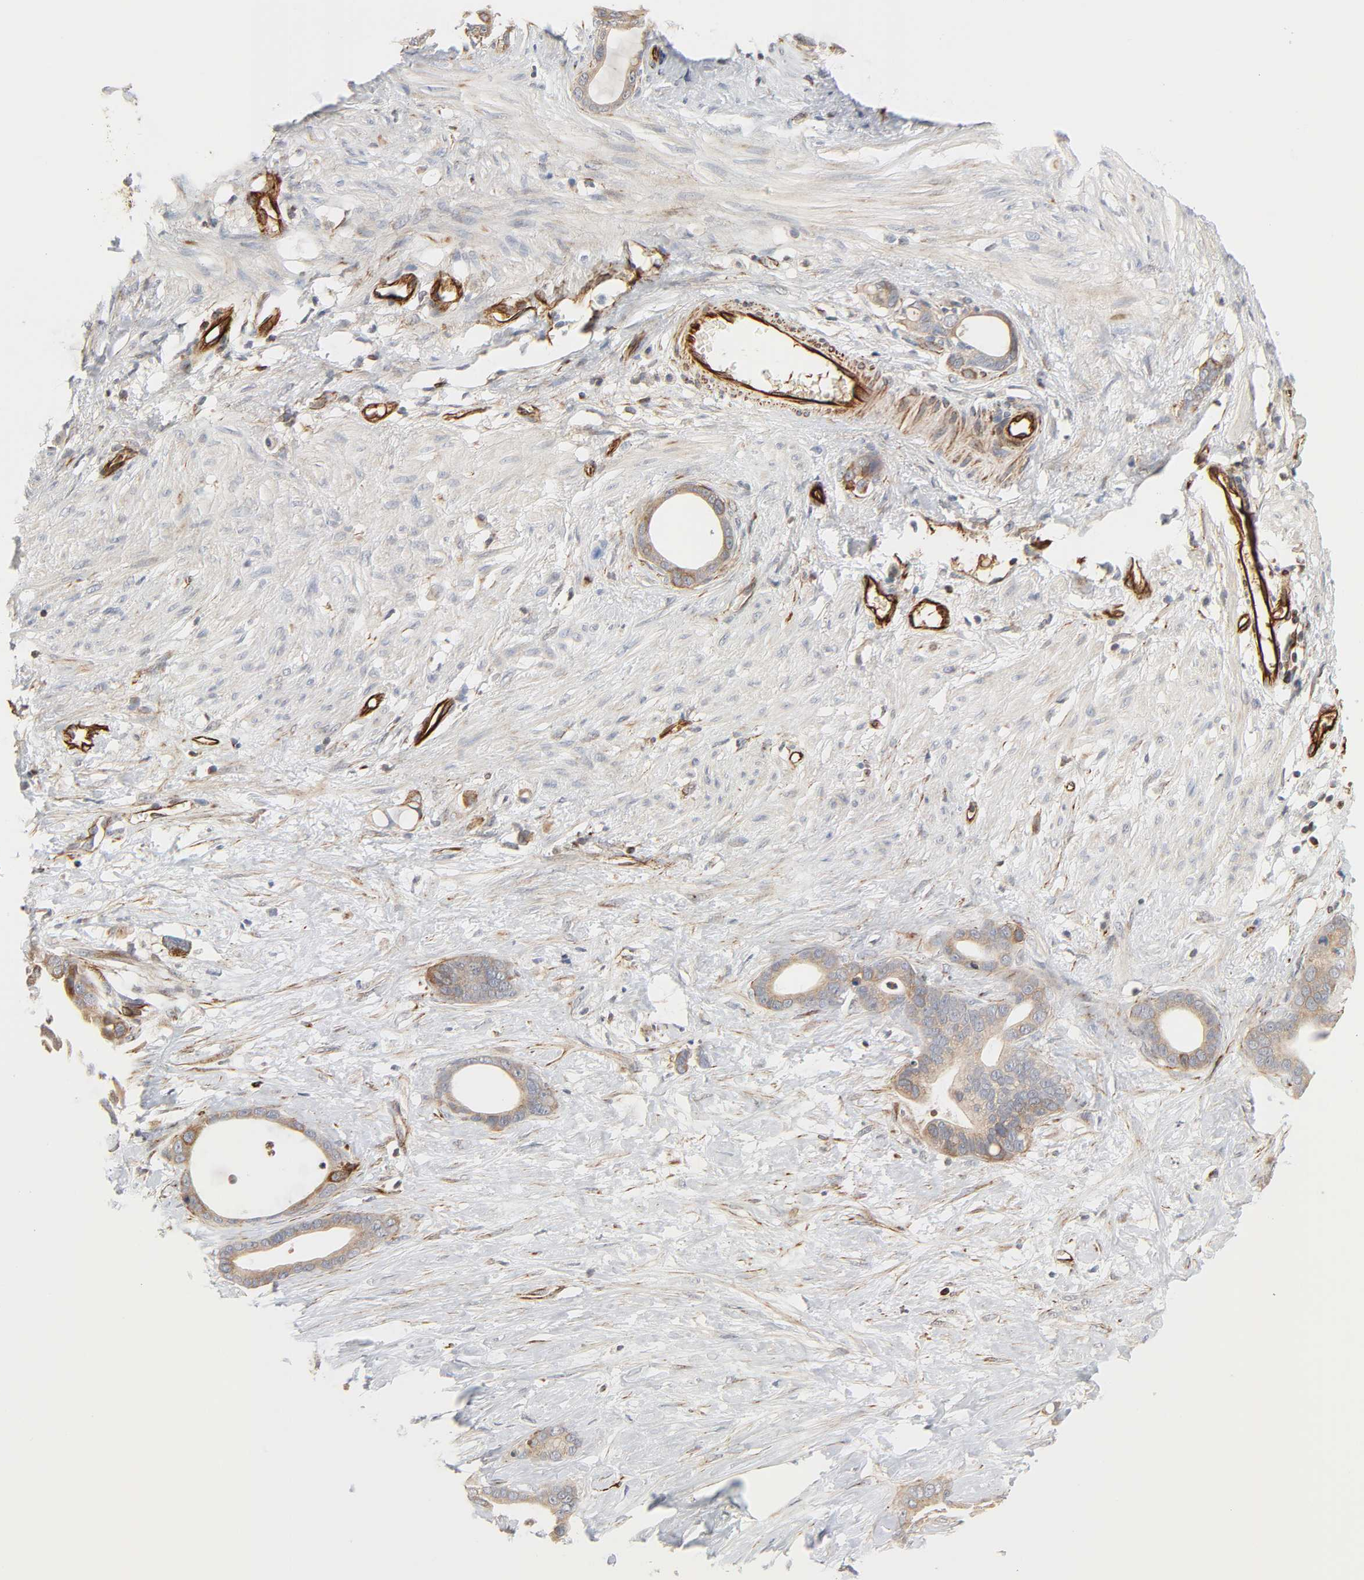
{"staining": {"intensity": "moderate", "quantity": ">75%", "location": "cytoplasmic/membranous"}, "tissue": "stomach cancer", "cell_type": "Tumor cells", "image_type": "cancer", "snomed": [{"axis": "morphology", "description": "Adenocarcinoma, NOS"}, {"axis": "topography", "description": "Stomach"}], "caption": "Protein expression analysis of human stomach cancer reveals moderate cytoplasmic/membranous expression in about >75% of tumor cells.", "gene": "REEP6", "patient": {"sex": "female", "age": 75}}